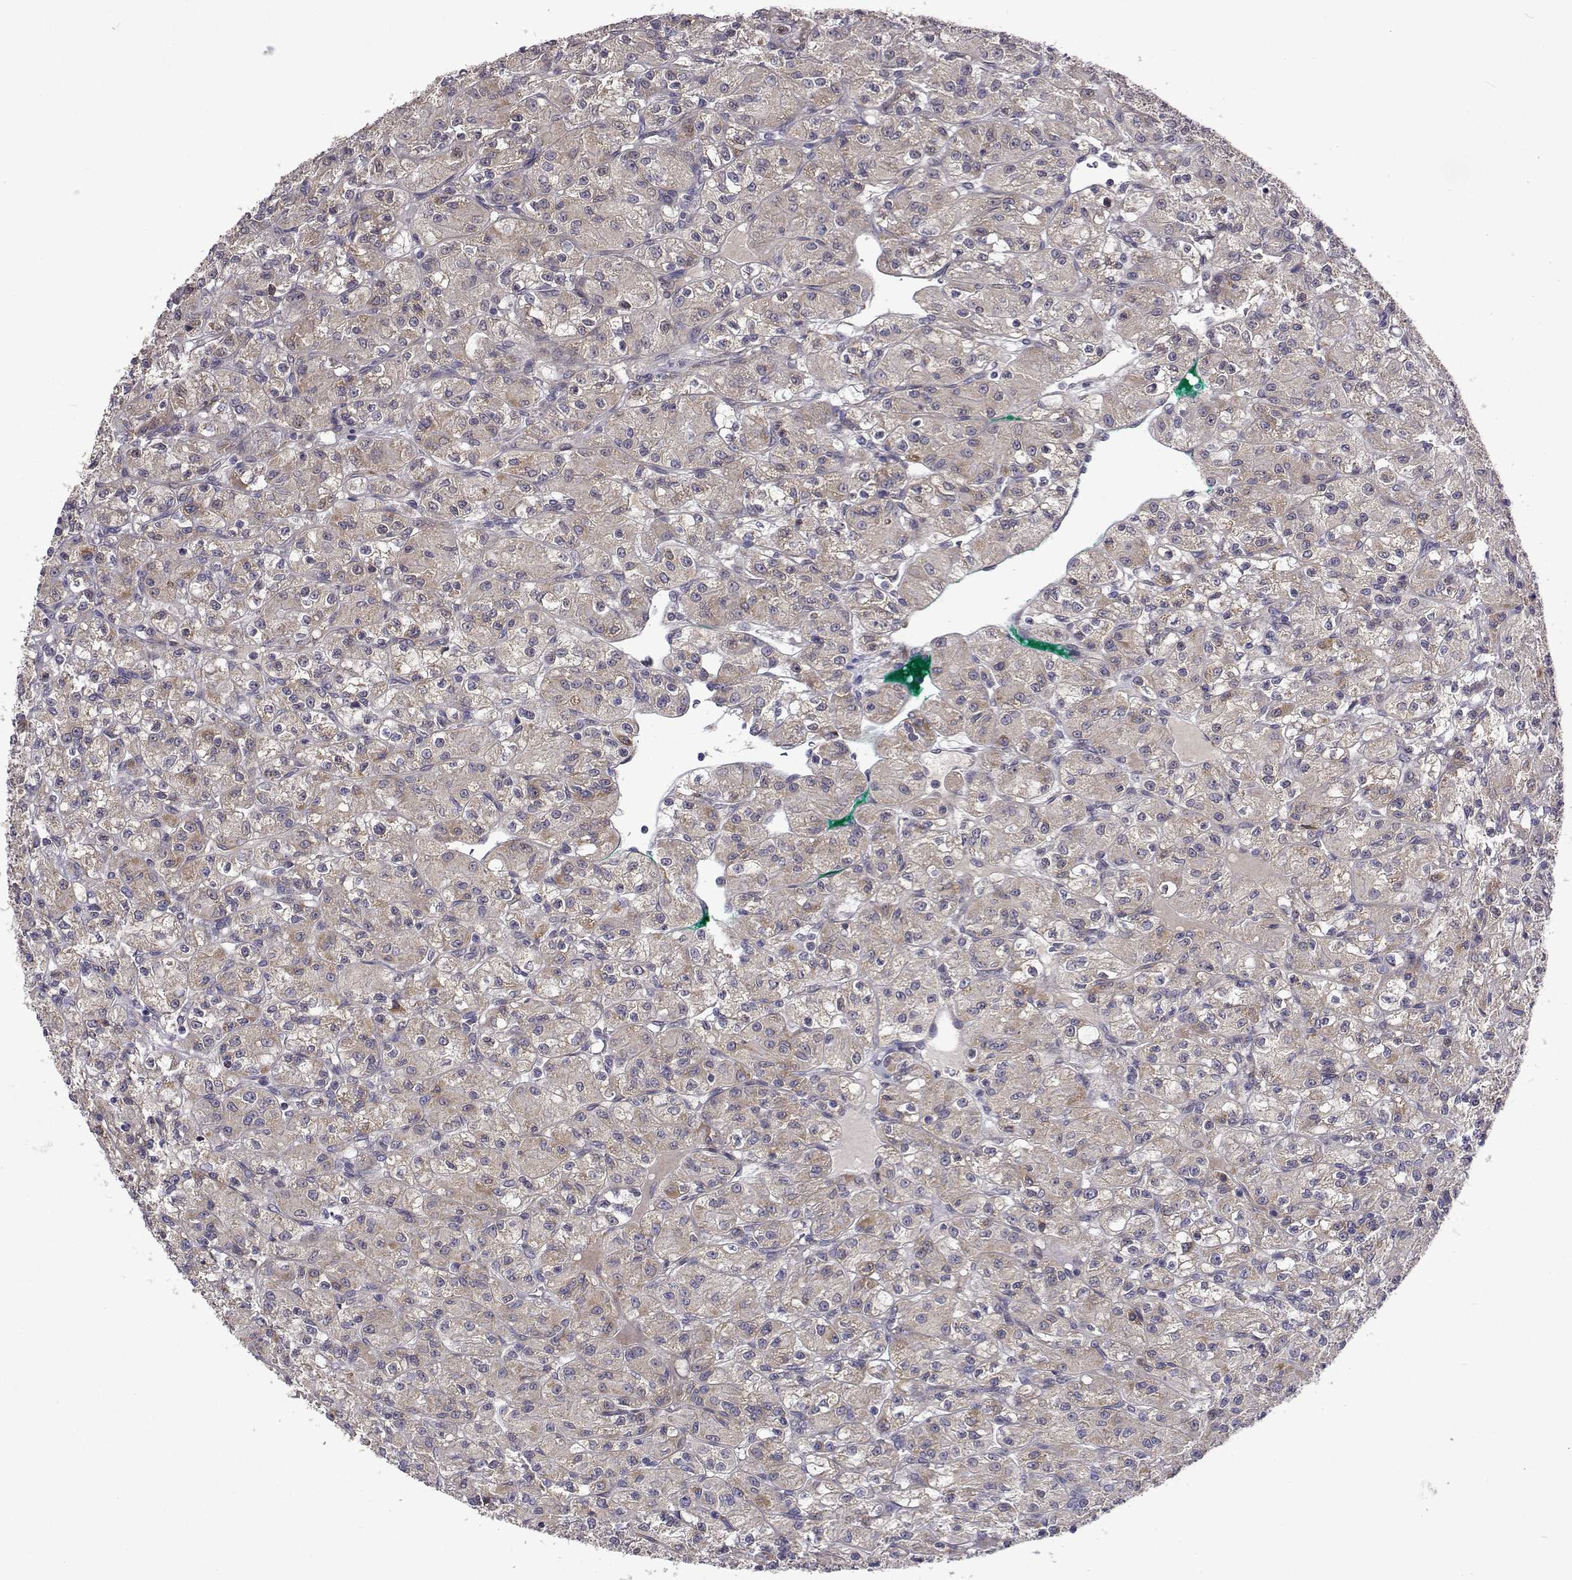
{"staining": {"intensity": "weak", "quantity": "25%-75%", "location": "cytoplasmic/membranous"}, "tissue": "renal cancer", "cell_type": "Tumor cells", "image_type": "cancer", "snomed": [{"axis": "morphology", "description": "Adenocarcinoma, NOS"}, {"axis": "topography", "description": "Kidney"}], "caption": "A low amount of weak cytoplasmic/membranous positivity is seen in about 25%-75% of tumor cells in renal cancer tissue.", "gene": "TARBP2", "patient": {"sex": "female", "age": 70}}